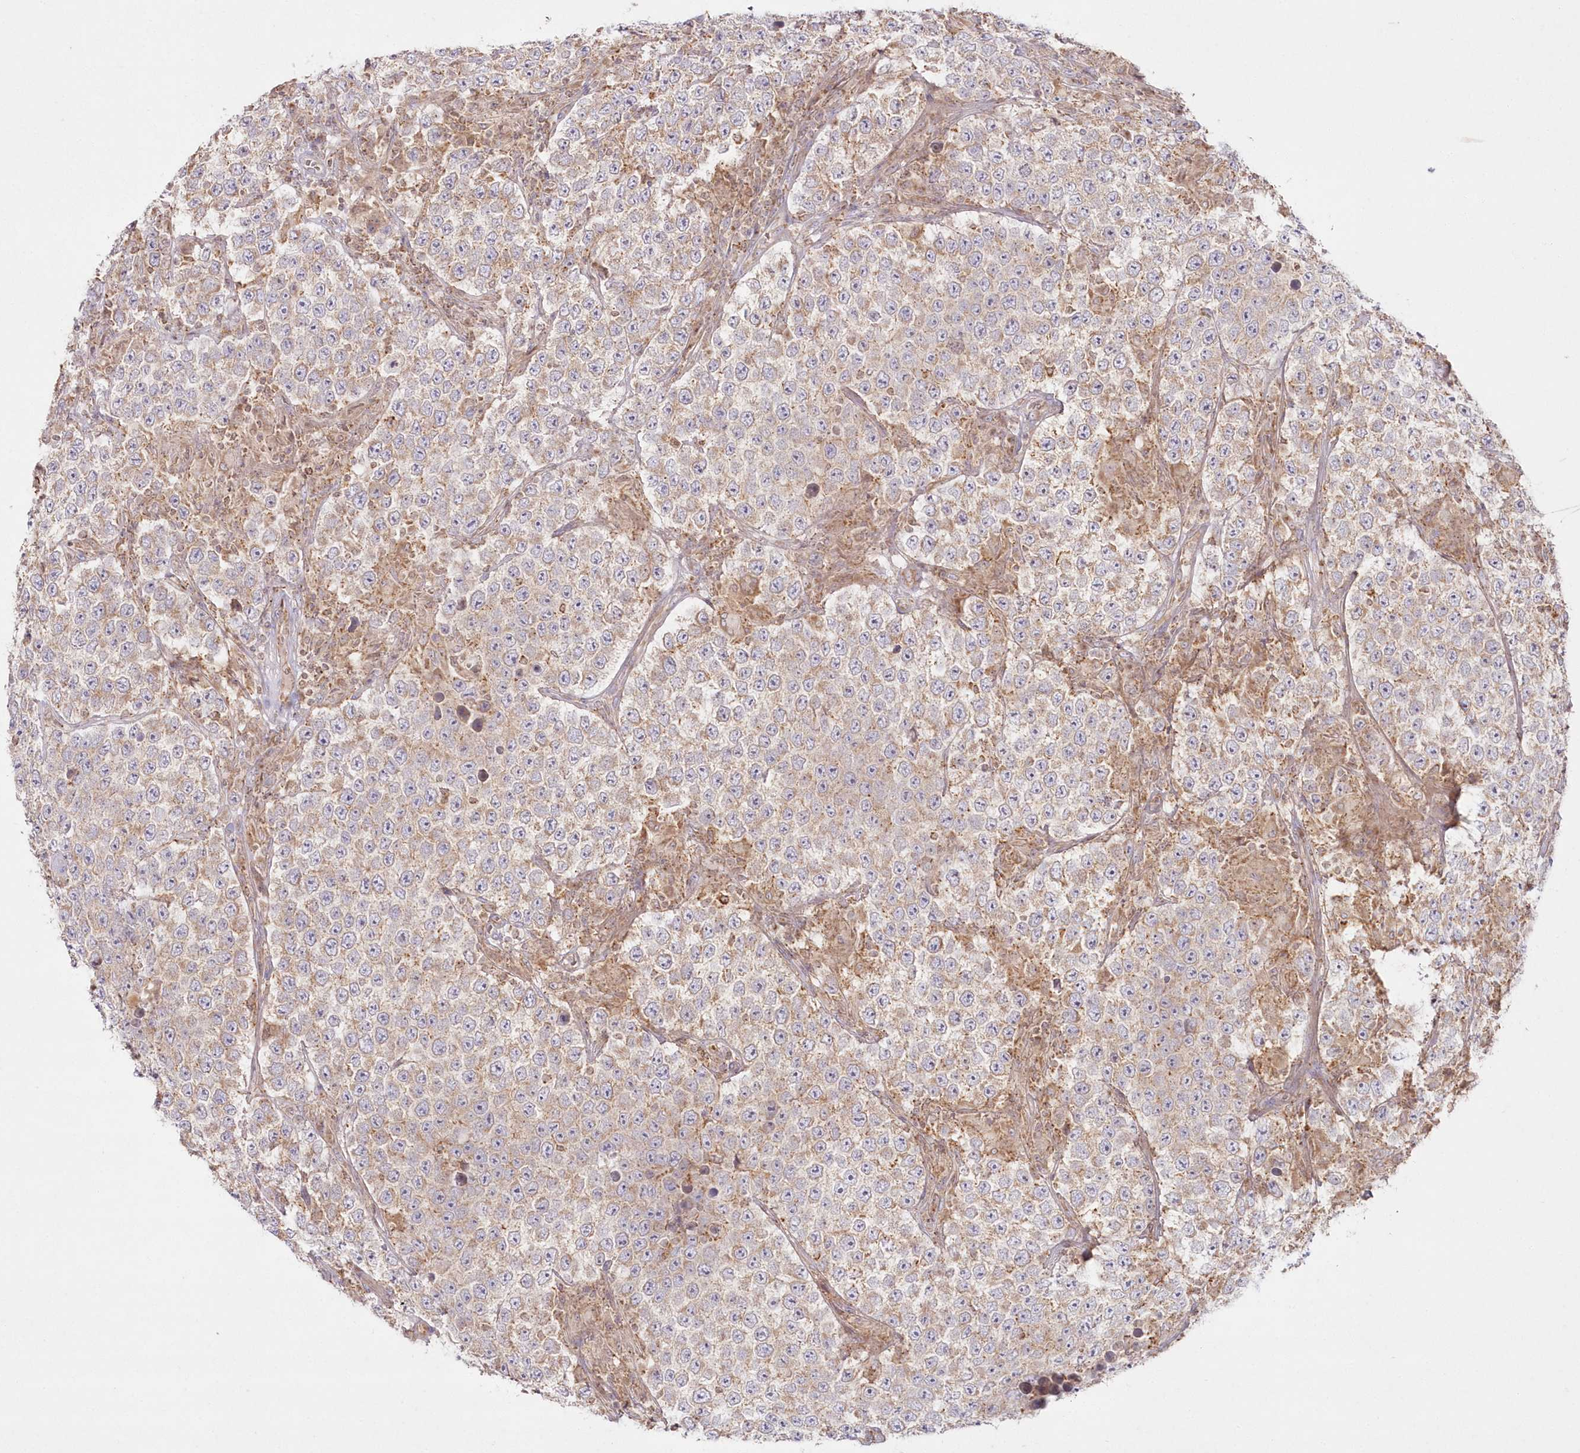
{"staining": {"intensity": "weak", "quantity": "25%-75%", "location": "cytoplasmic/membranous"}, "tissue": "testis cancer", "cell_type": "Tumor cells", "image_type": "cancer", "snomed": [{"axis": "morphology", "description": "Normal tissue, NOS"}, {"axis": "morphology", "description": "Urothelial carcinoma, High grade"}, {"axis": "morphology", "description": "Seminoma, NOS"}, {"axis": "morphology", "description": "Carcinoma, Embryonal, NOS"}, {"axis": "topography", "description": "Urinary bladder"}, {"axis": "topography", "description": "Testis"}], "caption": "High-power microscopy captured an immunohistochemistry (IHC) micrograph of testis embryonal carcinoma, revealing weak cytoplasmic/membranous staining in about 25%-75% of tumor cells. The protein of interest is shown in brown color, while the nuclei are stained blue.", "gene": "ARSB", "patient": {"sex": "male", "age": 41}}